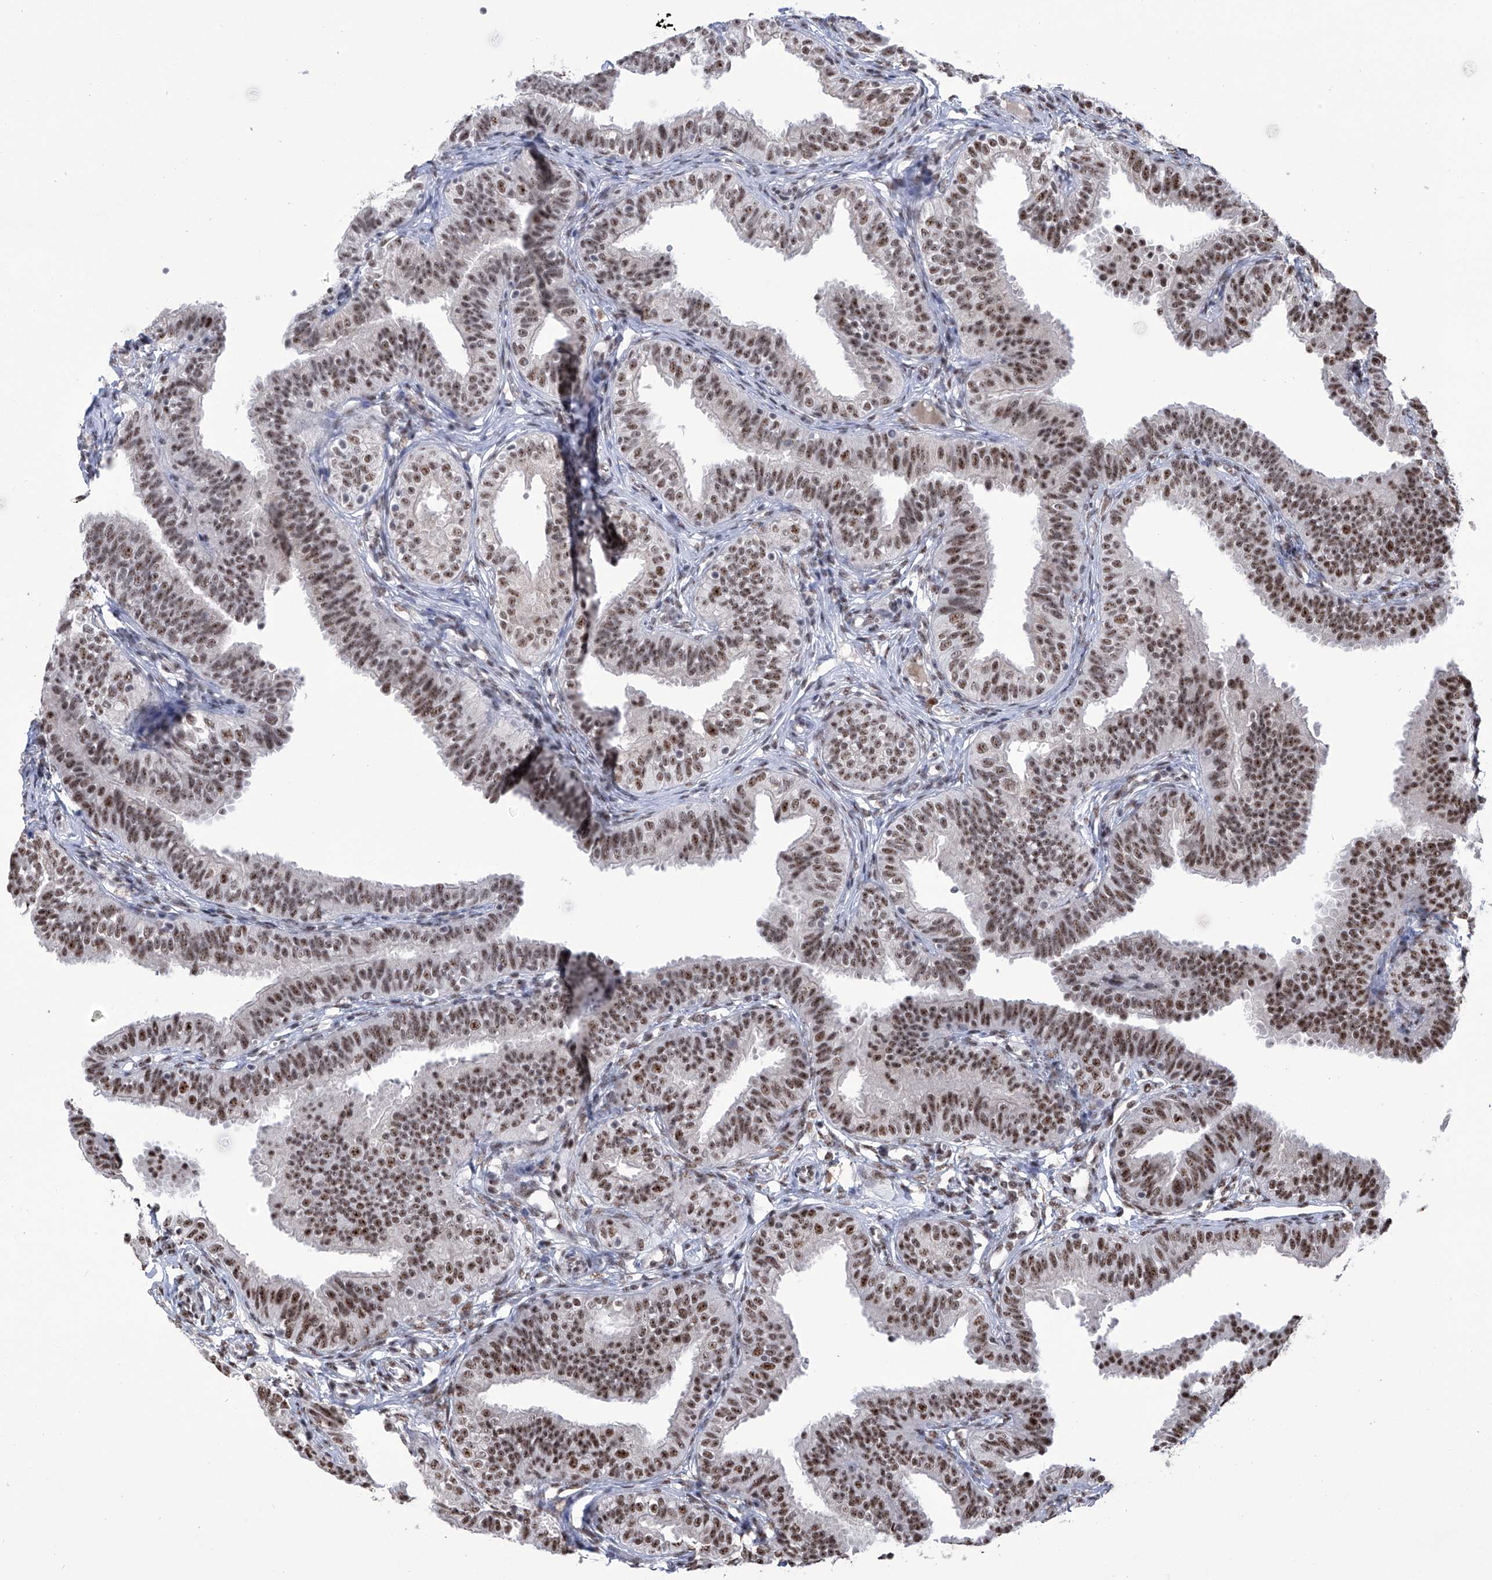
{"staining": {"intensity": "moderate", "quantity": ">75%", "location": "nuclear"}, "tissue": "fallopian tube", "cell_type": "Glandular cells", "image_type": "normal", "snomed": [{"axis": "morphology", "description": "Normal tissue, NOS"}, {"axis": "topography", "description": "Fallopian tube"}], "caption": "Immunohistochemical staining of unremarkable fallopian tube exhibits moderate nuclear protein staining in approximately >75% of glandular cells.", "gene": "FBXL4", "patient": {"sex": "female", "age": 35}}